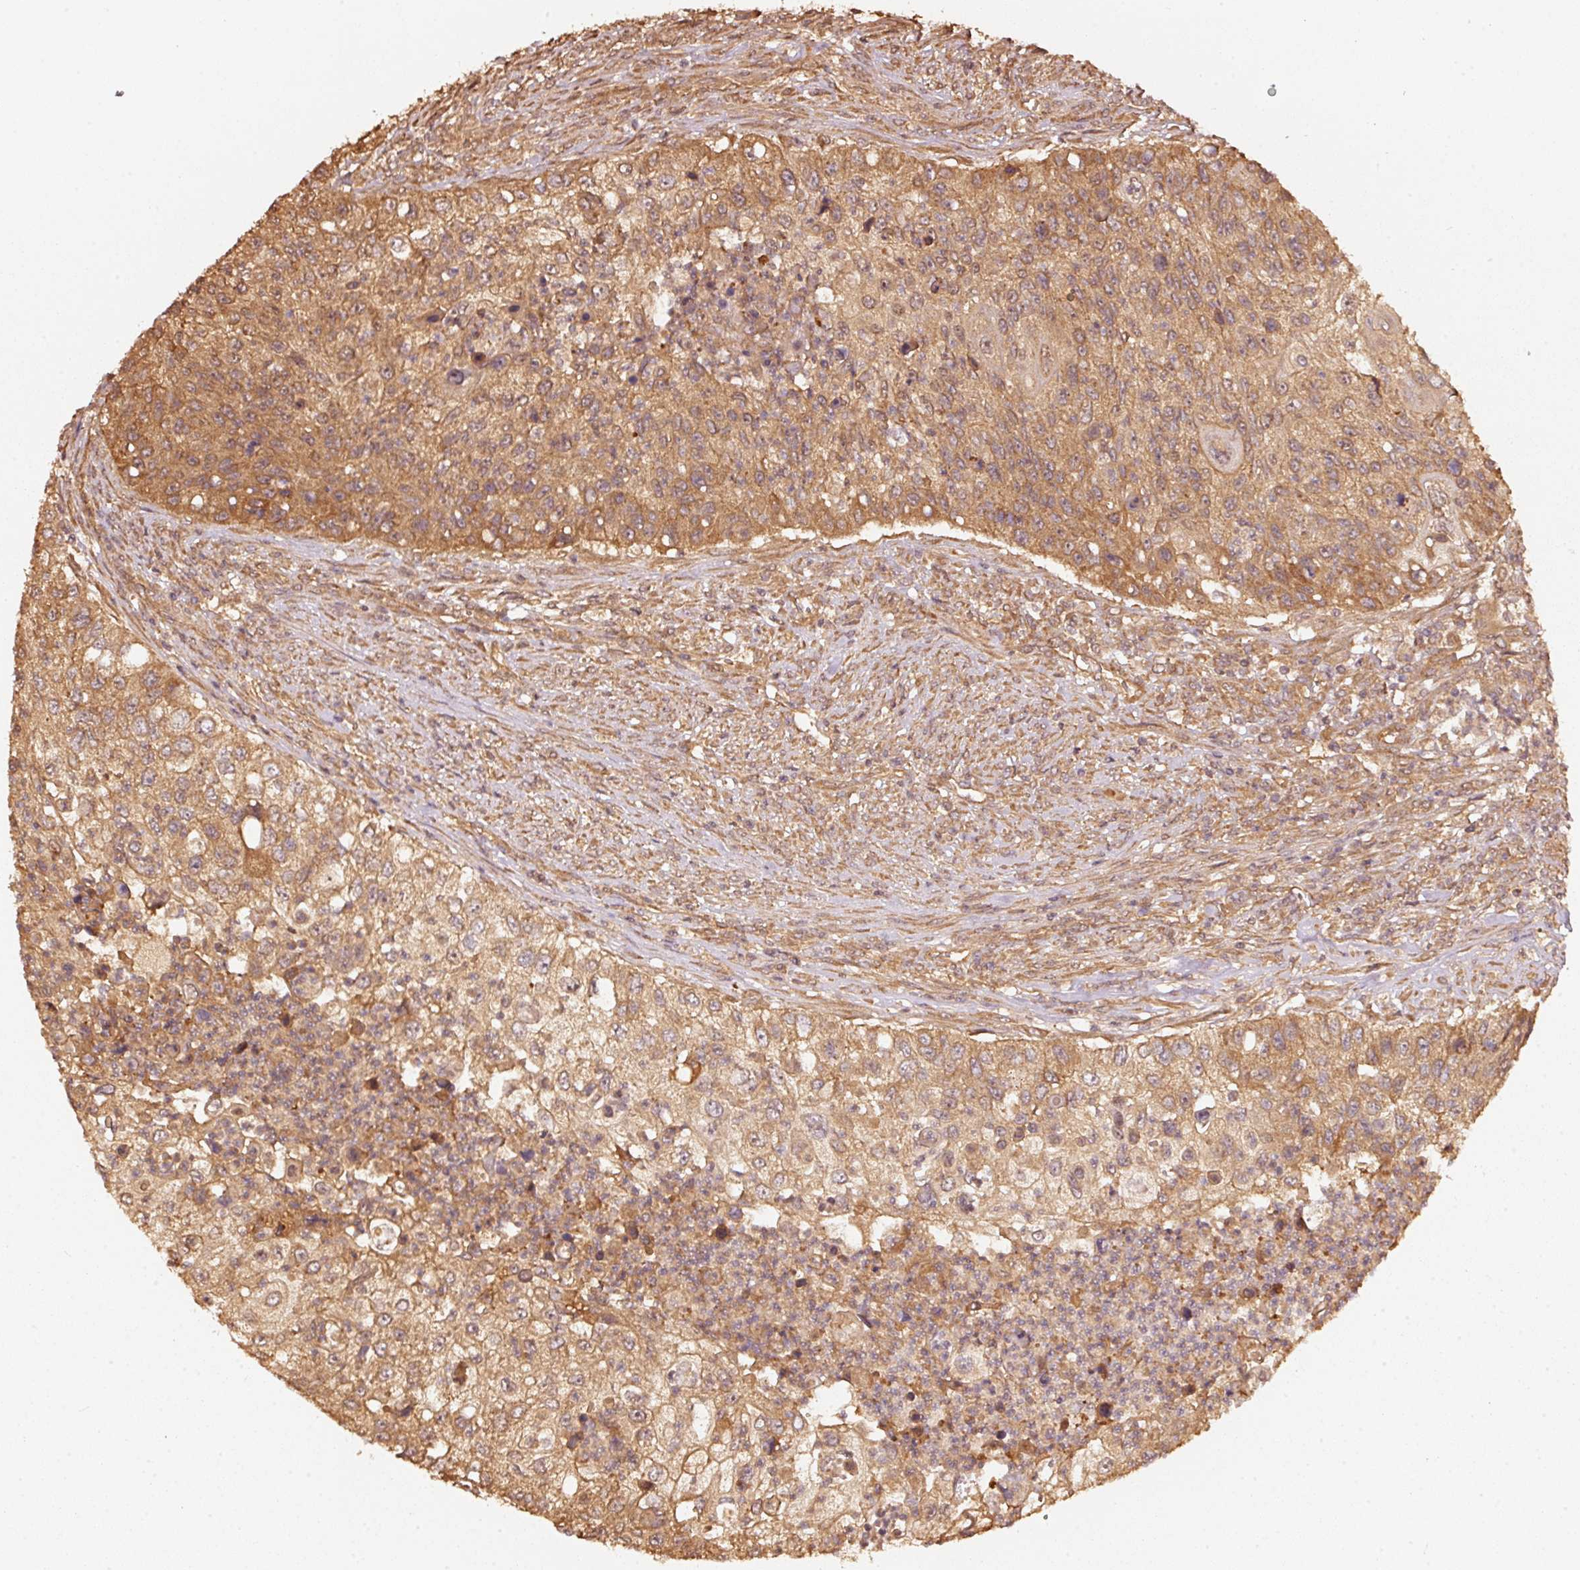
{"staining": {"intensity": "moderate", "quantity": ">75%", "location": "cytoplasmic/membranous"}, "tissue": "urothelial cancer", "cell_type": "Tumor cells", "image_type": "cancer", "snomed": [{"axis": "morphology", "description": "Urothelial carcinoma, High grade"}, {"axis": "topography", "description": "Urinary bladder"}], "caption": "Immunohistochemical staining of high-grade urothelial carcinoma reveals medium levels of moderate cytoplasmic/membranous protein positivity in approximately >75% of tumor cells.", "gene": "STAU1", "patient": {"sex": "female", "age": 60}}